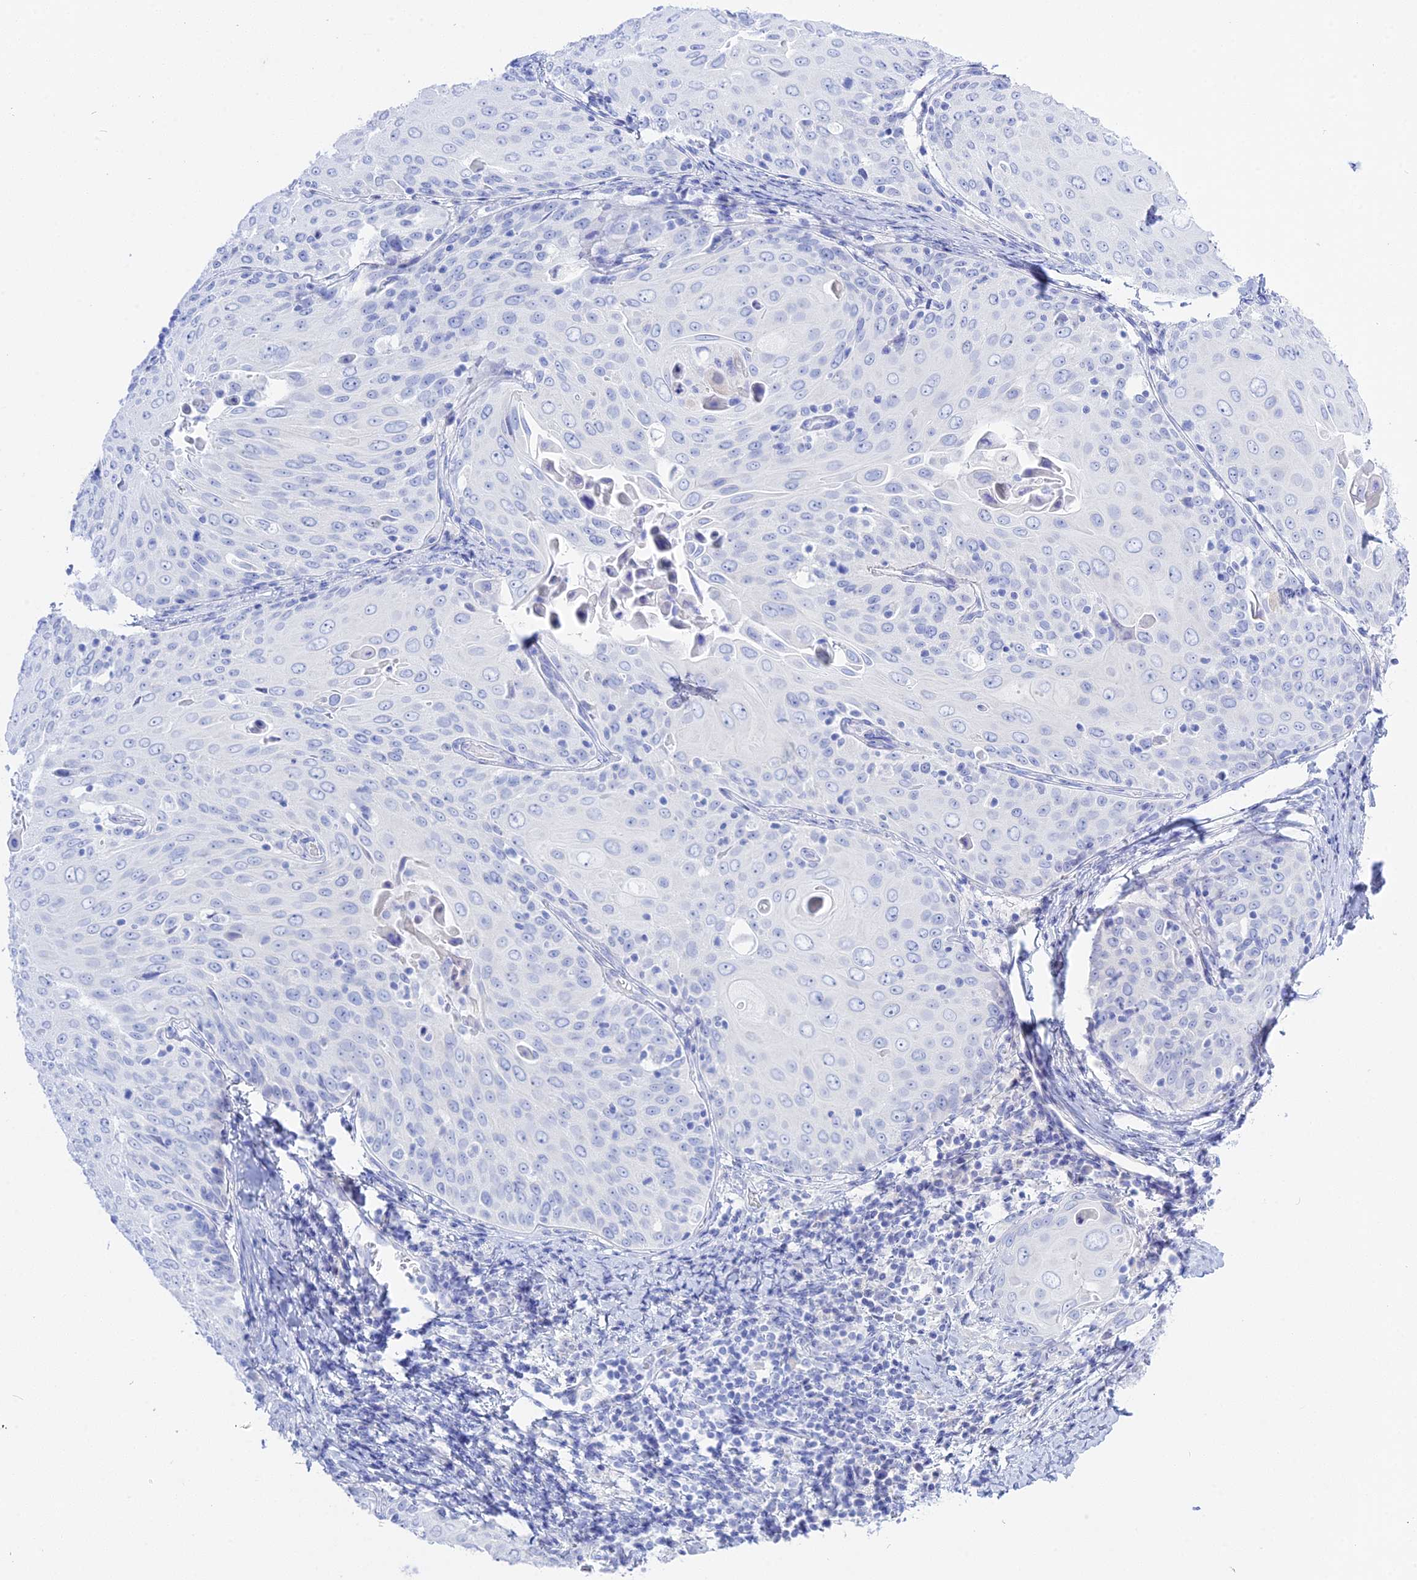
{"staining": {"intensity": "negative", "quantity": "none", "location": "none"}, "tissue": "cervical cancer", "cell_type": "Tumor cells", "image_type": "cancer", "snomed": [{"axis": "morphology", "description": "Squamous cell carcinoma, NOS"}, {"axis": "topography", "description": "Cervix"}], "caption": "DAB immunohistochemical staining of cervical cancer (squamous cell carcinoma) demonstrates no significant staining in tumor cells. Nuclei are stained in blue.", "gene": "ADGRA1", "patient": {"sex": "female", "age": 50}}